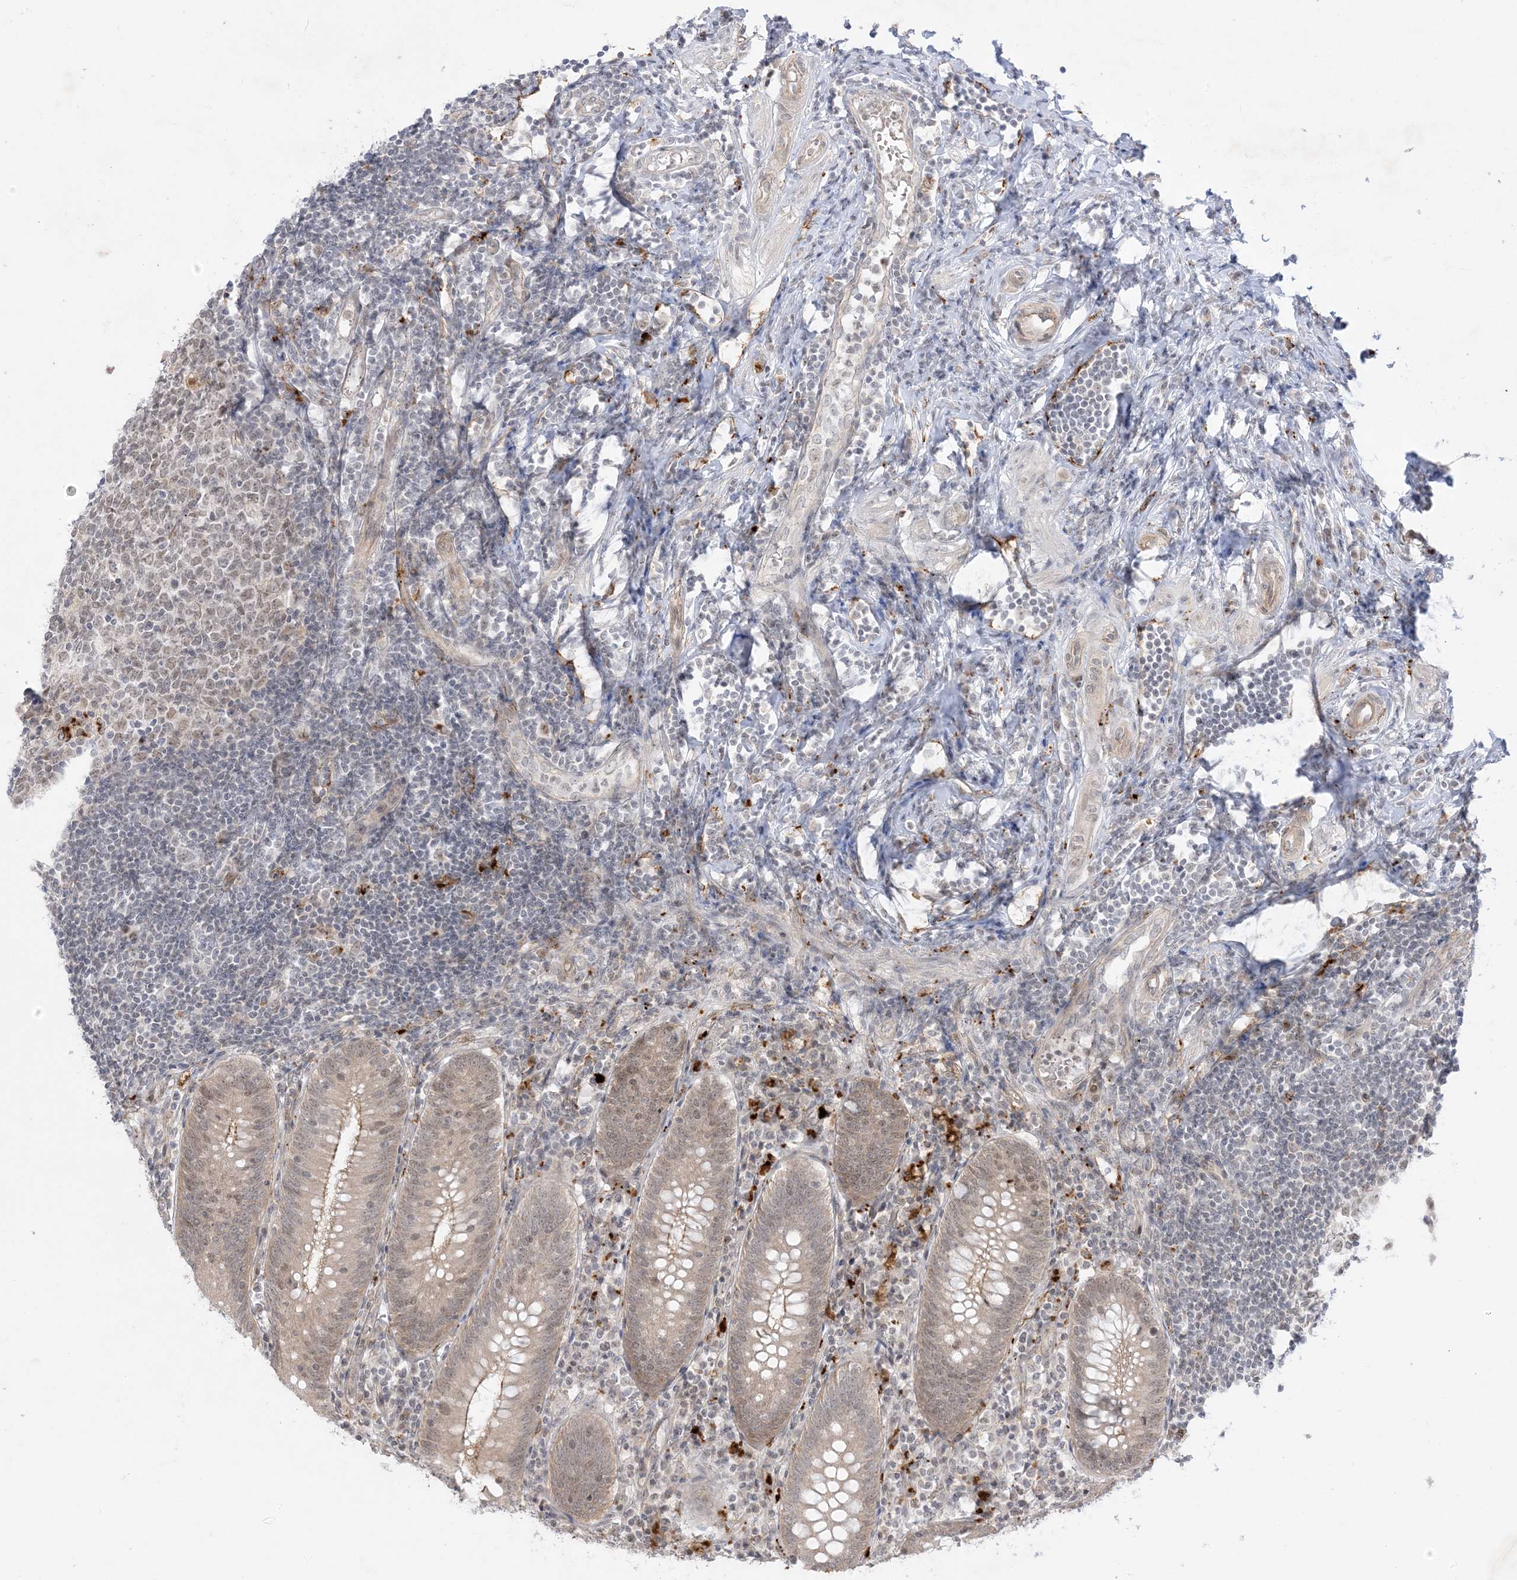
{"staining": {"intensity": "moderate", "quantity": ">75%", "location": "cytoplasmic/membranous,nuclear"}, "tissue": "appendix", "cell_type": "Glandular cells", "image_type": "normal", "snomed": [{"axis": "morphology", "description": "Normal tissue, NOS"}, {"axis": "topography", "description": "Appendix"}], "caption": "Glandular cells reveal moderate cytoplasmic/membranous,nuclear staining in about >75% of cells in benign appendix.", "gene": "PTK6", "patient": {"sex": "female", "age": 54}}